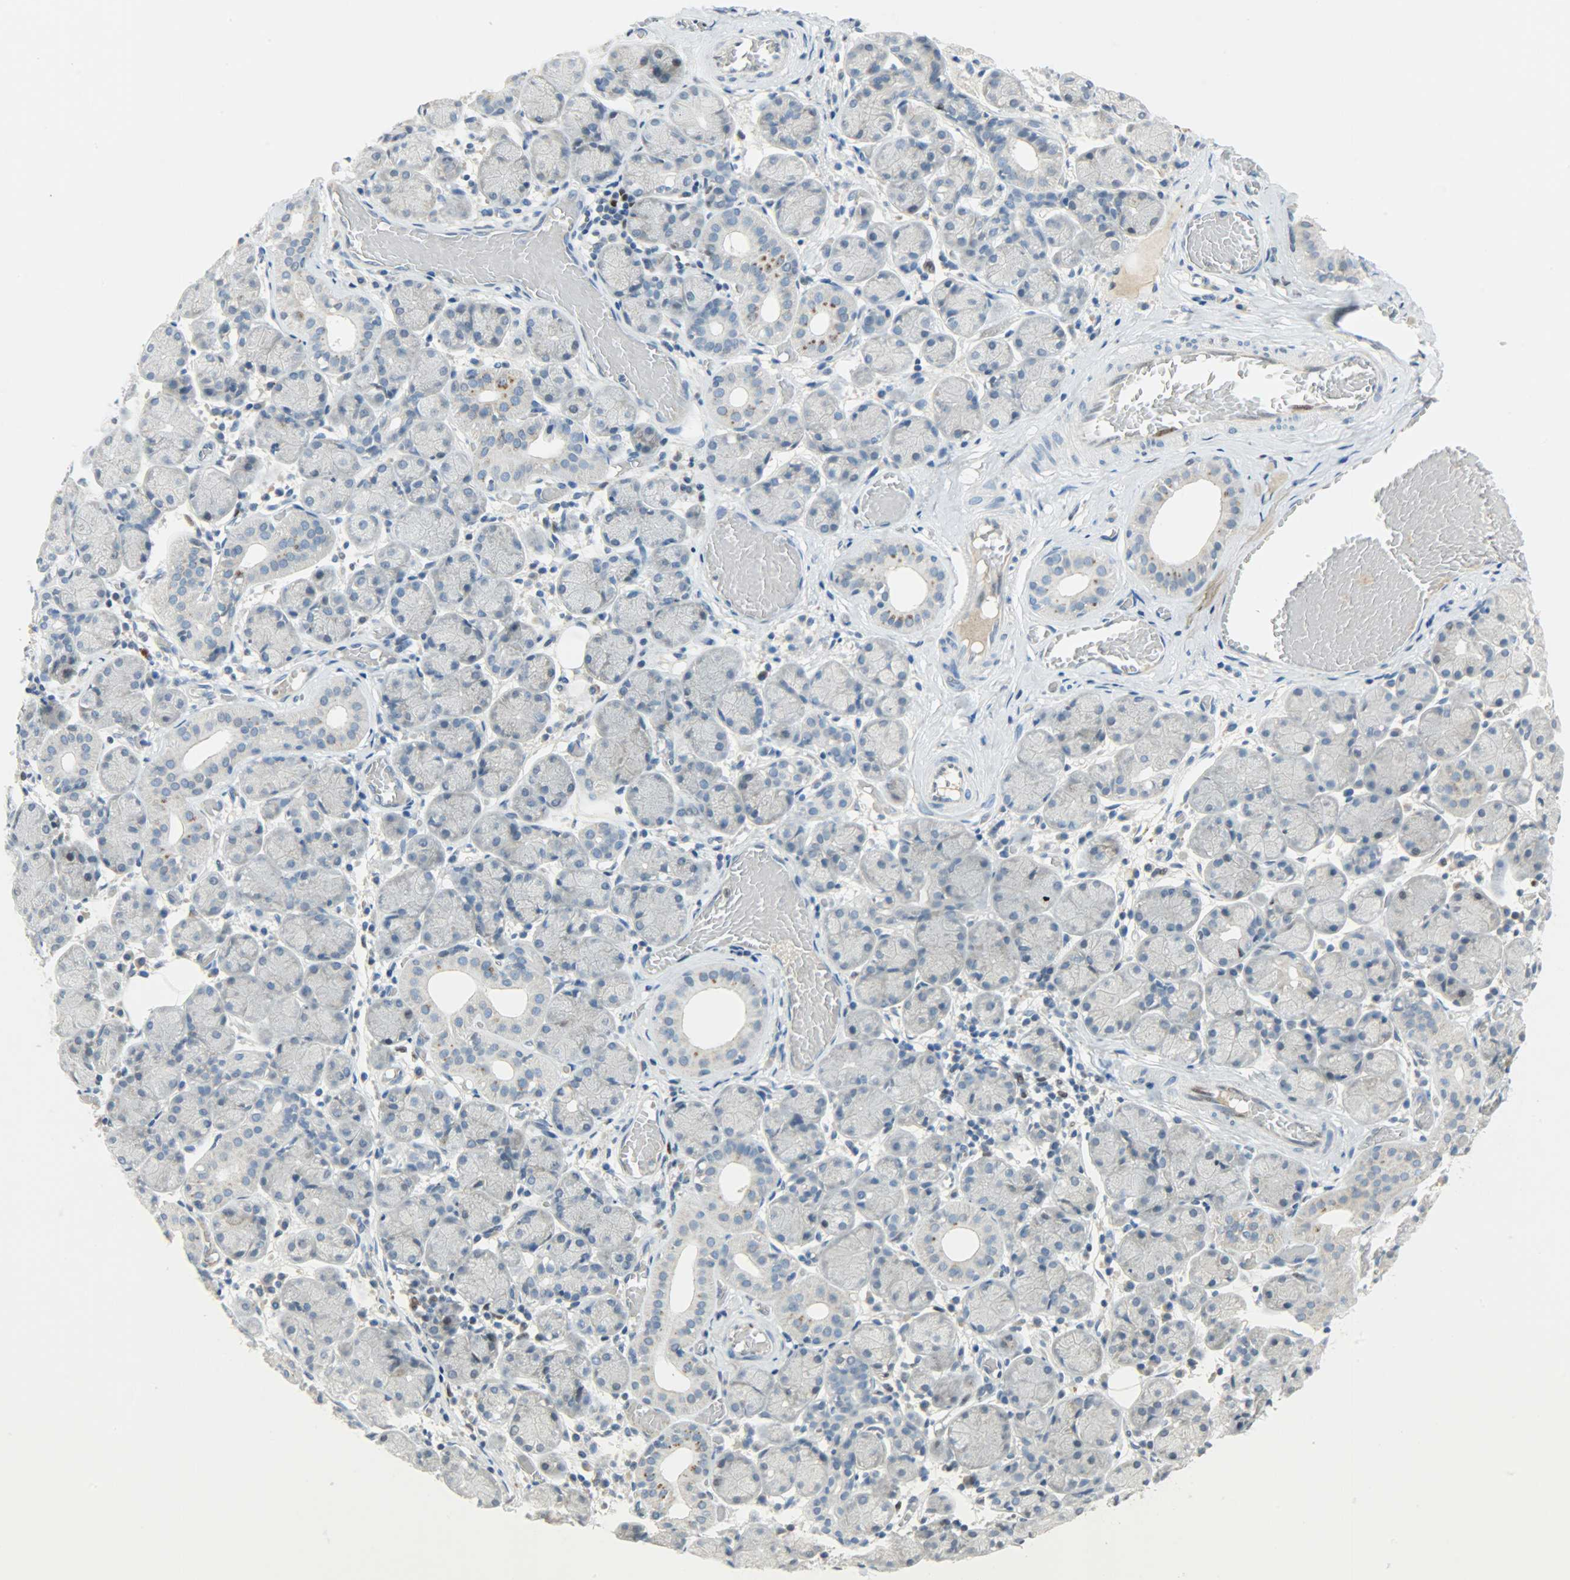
{"staining": {"intensity": "weak", "quantity": "25%-75%", "location": "nuclear"}, "tissue": "salivary gland", "cell_type": "Glandular cells", "image_type": "normal", "snomed": [{"axis": "morphology", "description": "Normal tissue, NOS"}, {"axis": "topography", "description": "Salivary gland"}], "caption": "Benign salivary gland demonstrates weak nuclear staining in about 25%-75% of glandular cells, visualized by immunohistochemistry. (DAB = brown stain, brightfield microscopy at high magnification).", "gene": "JUNB", "patient": {"sex": "female", "age": 24}}